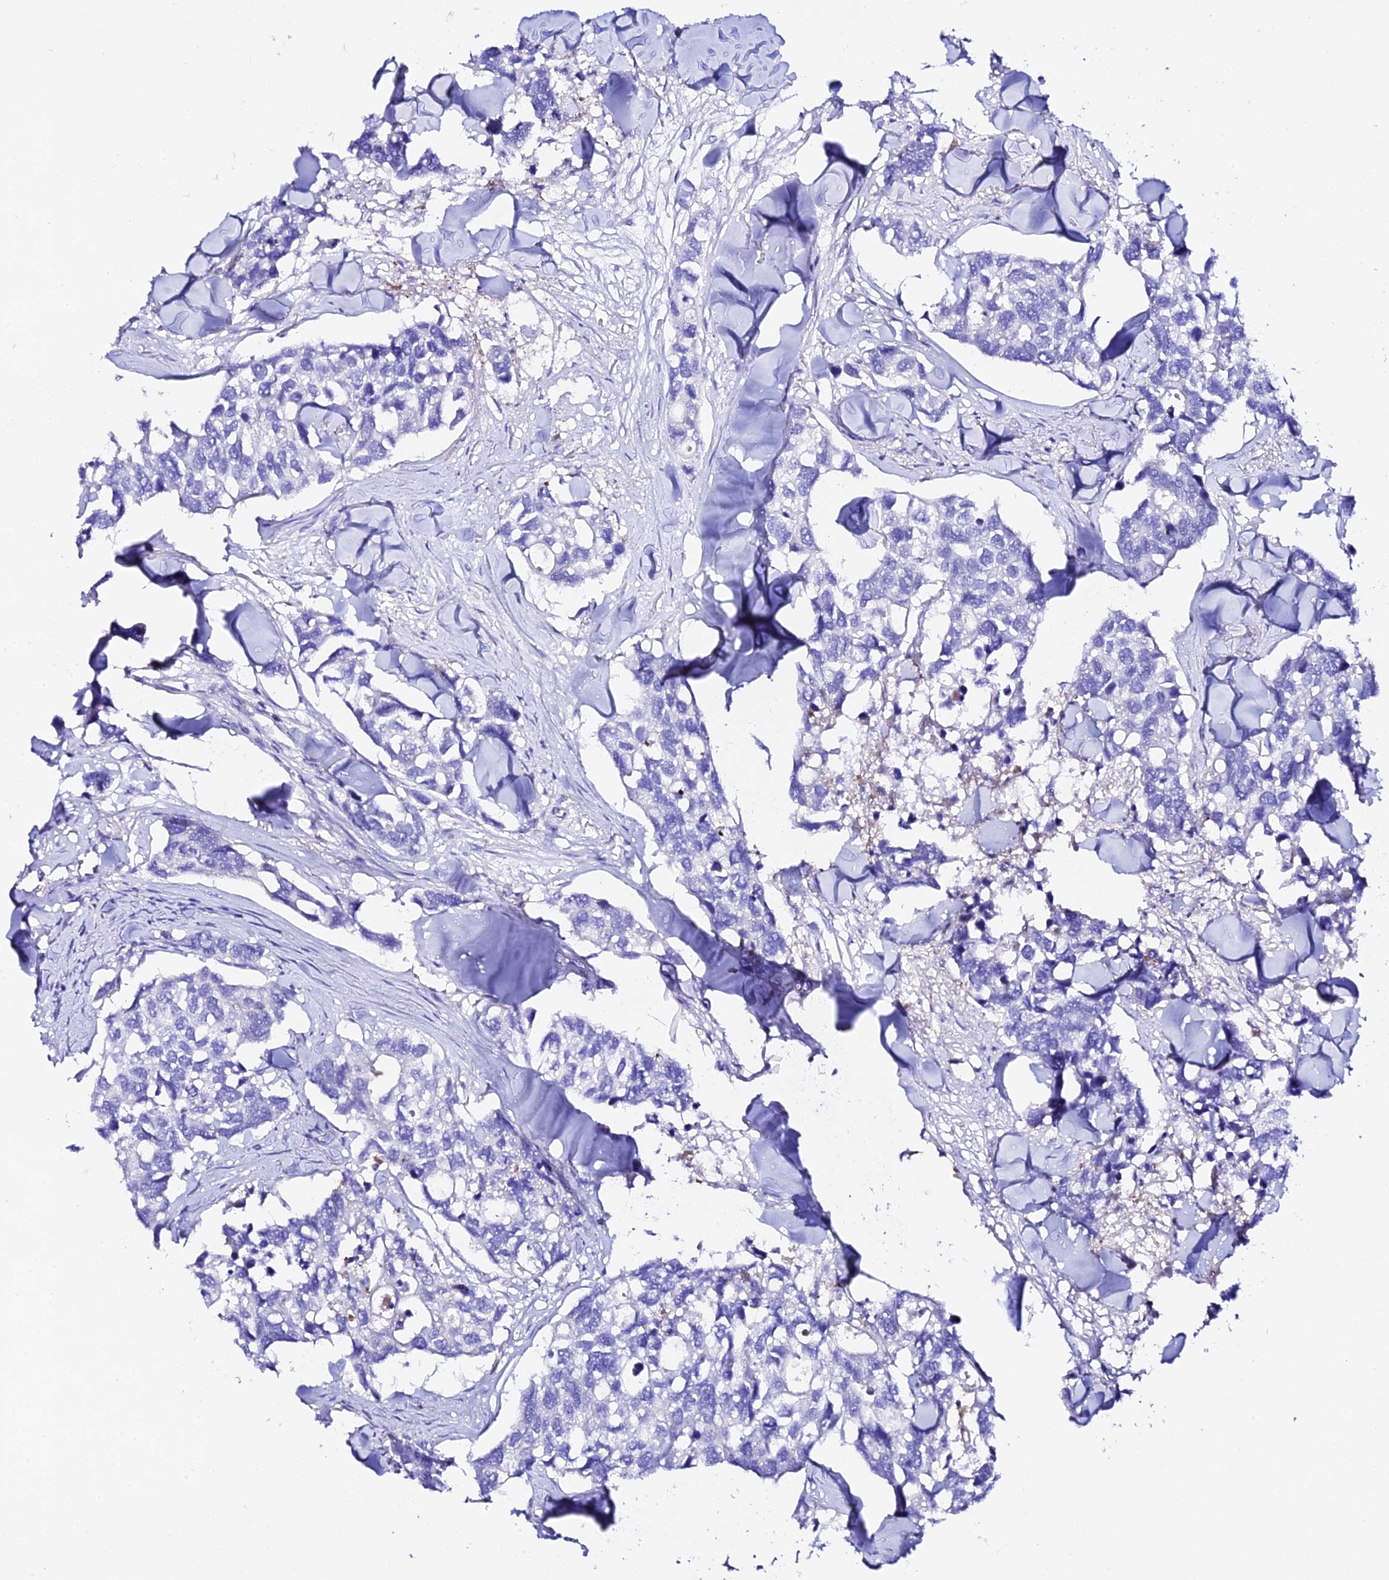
{"staining": {"intensity": "negative", "quantity": "none", "location": "none"}, "tissue": "breast cancer", "cell_type": "Tumor cells", "image_type": "cancer", "snomed": [{"axis": "morphology", "description": "Duct carcinoma"}, {"axis": "topography", "description": "Breast"}], "caption": "Human invasive ductal carcinoma (breast) stained for a protein using immunohistochemistry (IHC) displays no positivity in tumor cells.", "gene": "TMEM117", "patient": {"sex": "female", "age": 83}}